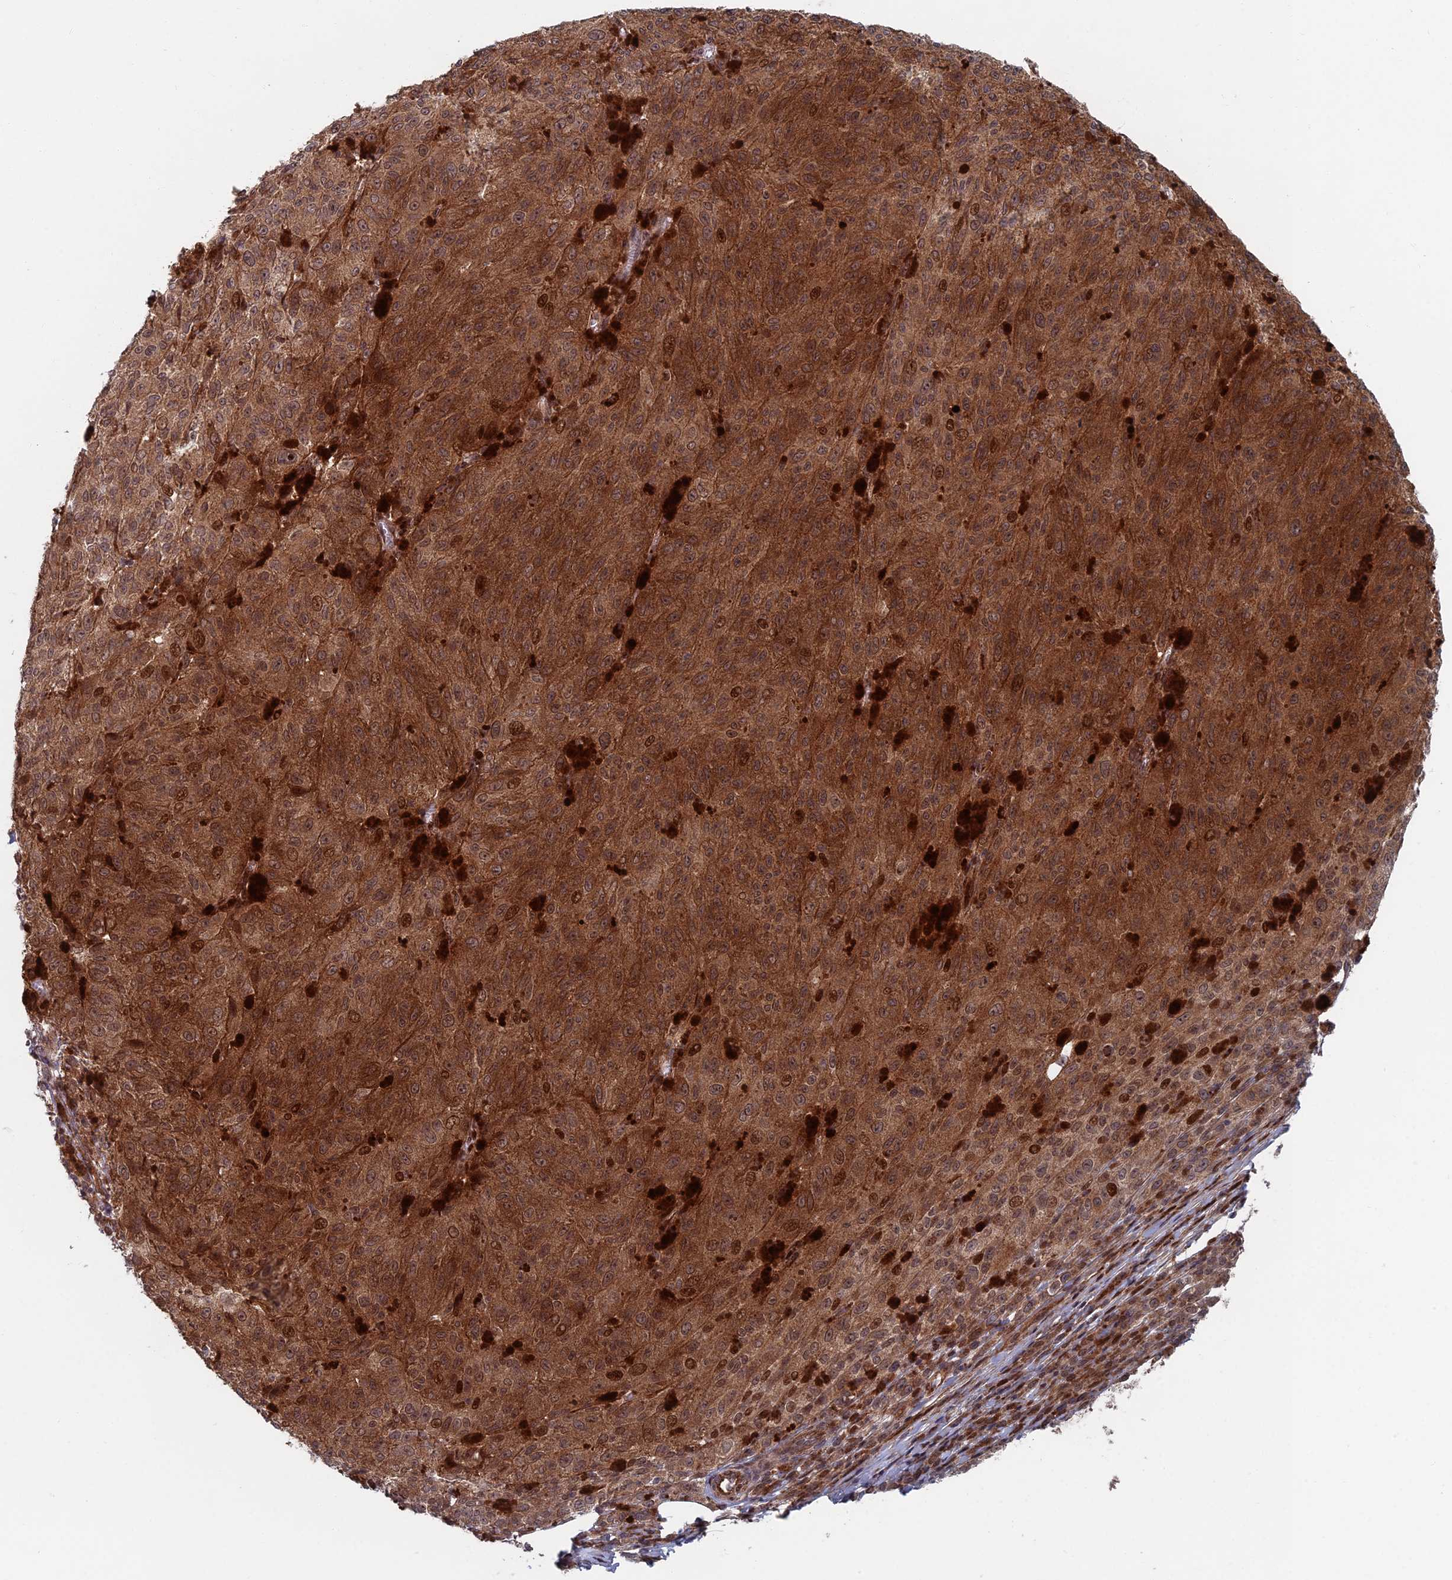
{"staining": {"intensity": "strong", "quantity": ">75%", "location": "cytoplasmic/membranous"}, "tissue": "melanoma", "cell_type": "Tumor cells", "image_type": "cancer", "snomed": [{"axis": "morphology", "description": "Malignant melanoma, NOS"}, {"axis": "topography", "description": "Skin"}], "caption": "Protein expression analysis of malignant melanoma demonstrates strong cytoplasmic/membranous expression in about >75% of tumor cells.", "gene": "GTF2IRD1", "patient": {"sex": "female", "age": 52}}